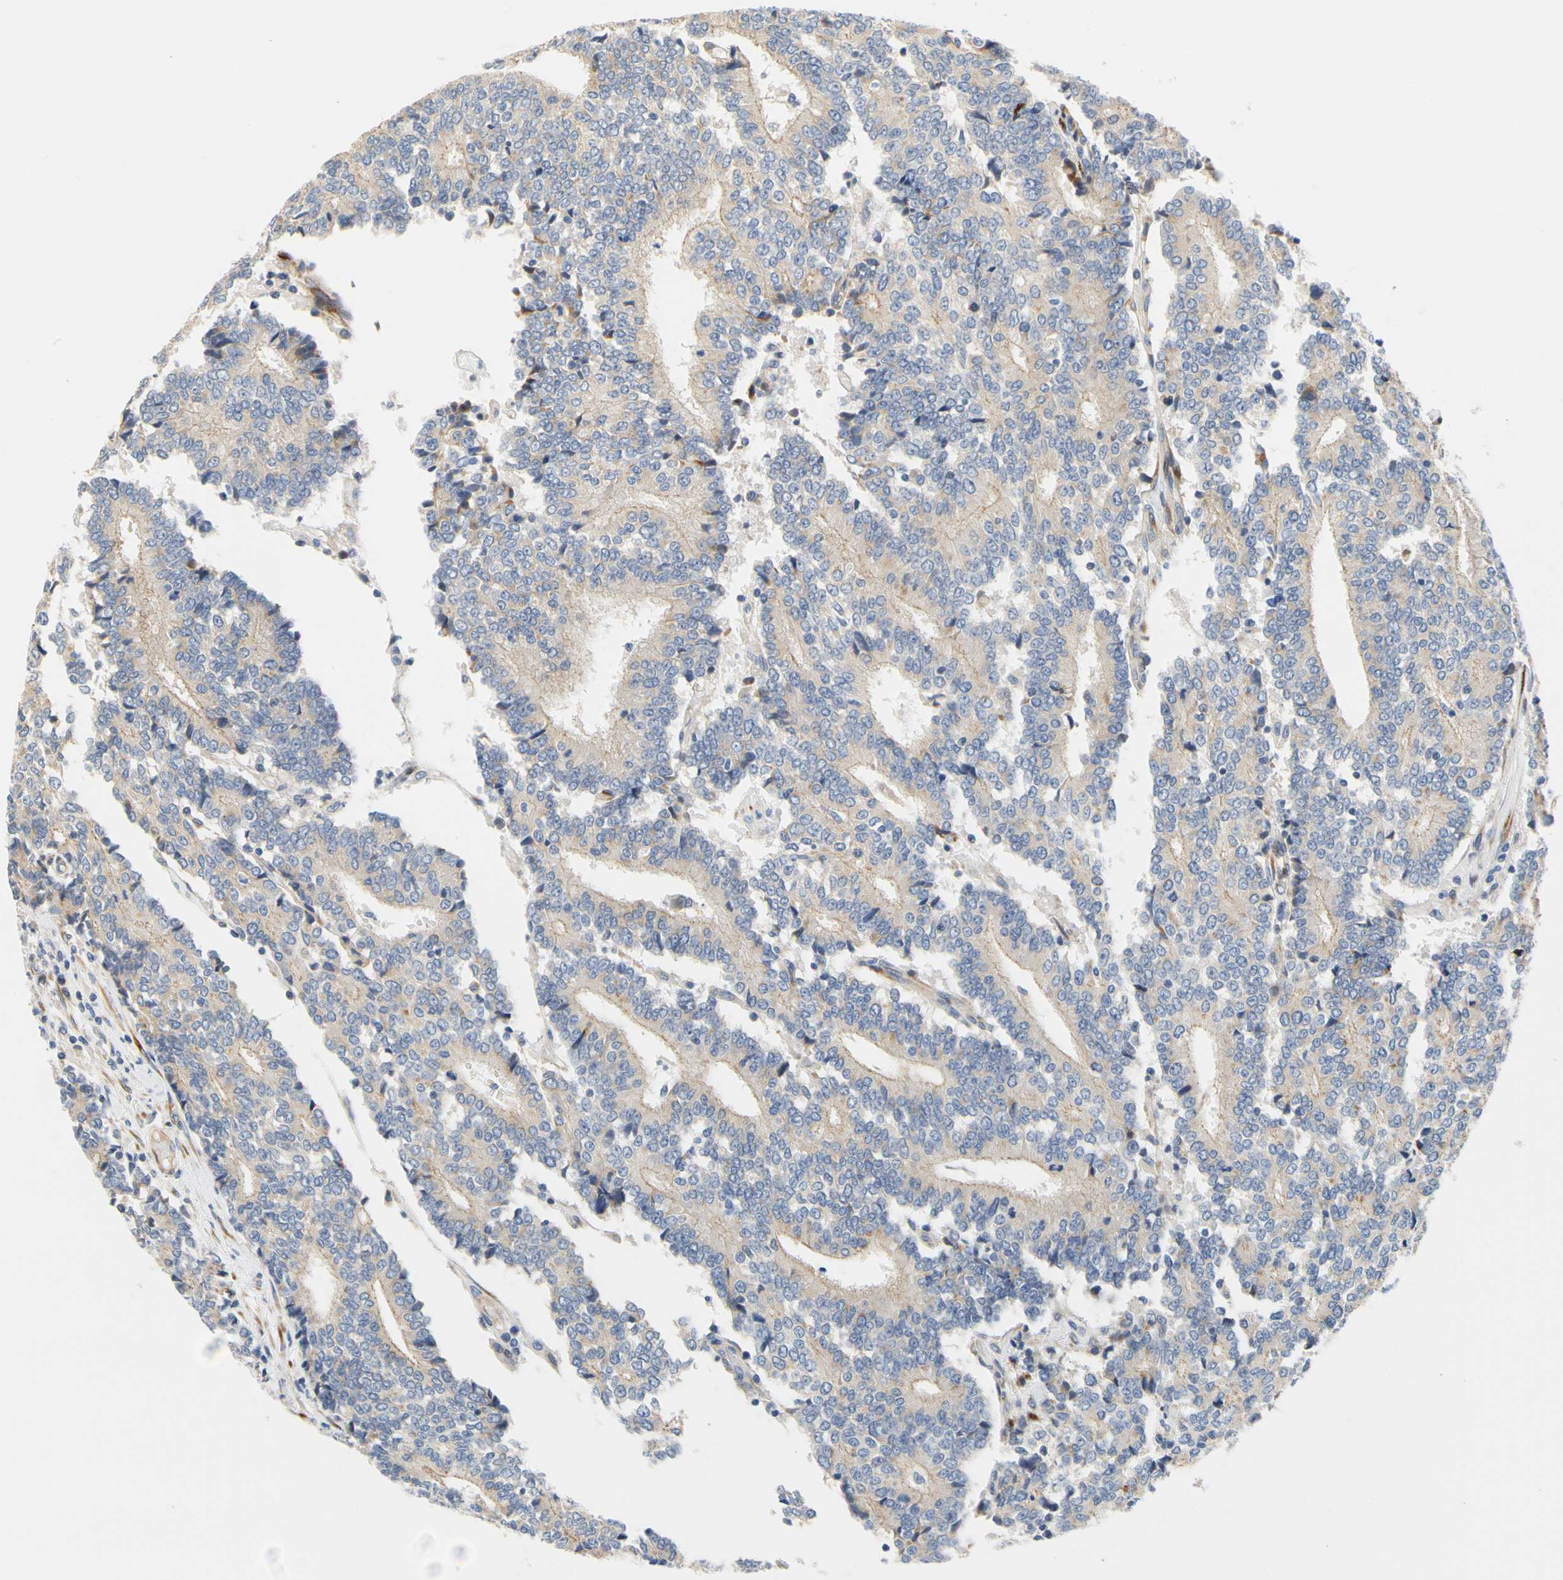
{"staining": {"intensity": "weak", "quantity": "<25%", "location": "cytoplasmic/membranous"}, "tissue": "prostate cancer", "cell_type": "Tumor cells", "image_type": "cancer", "snomed": [{"axis": "morphology", "description": "Adenocarcinoma, High grade"}, {"axis": "topography", "description": "Prostate"}], "caption": "There is no significant staining in tumor cells of adenocarcinoma (high-grade) (prostate).", "gene": "ZNF236", "patient": {"sex": "male", "age": 55}}